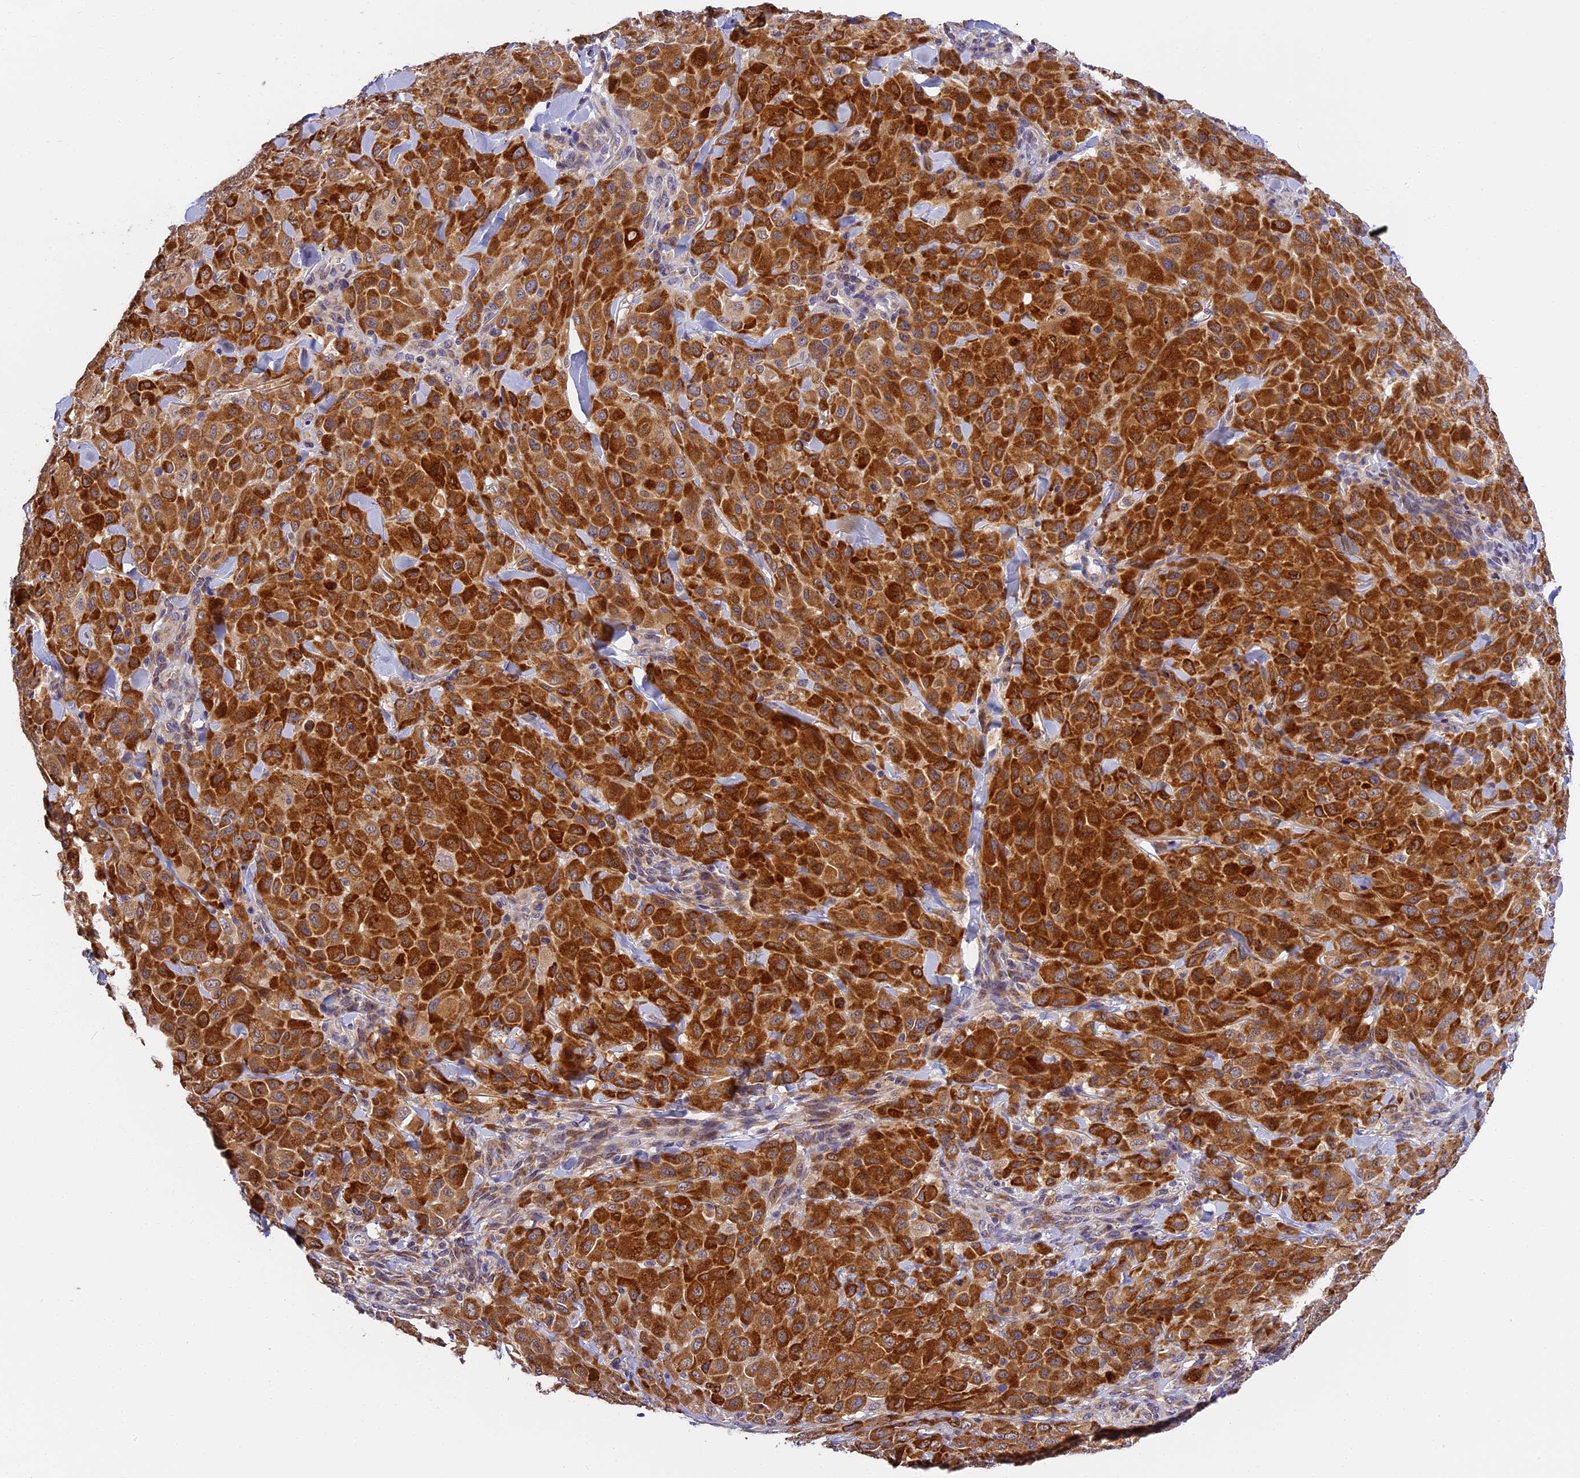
{"staining": {"intensity": "strong", "quantity": ">75%", "location": "cytoplasmic/membranous"}, "tissue": "melanoma", "cell_type": "Tumor cells", "image_type": "cancer", "snomed": [{"axis": "morphology", "description": "Malignant melanoma, Metastatic site"}, {"axis": "topography", "description": "Skin"}], "caption": "Melanoma stained with DAB immunohistochemistry demonstrates high levels of strong cytoplasmic/membranous positivity in about >75% of tumor cells.", "gene": "BSCL2", "patient": {"sex": "female", "age": 81}}